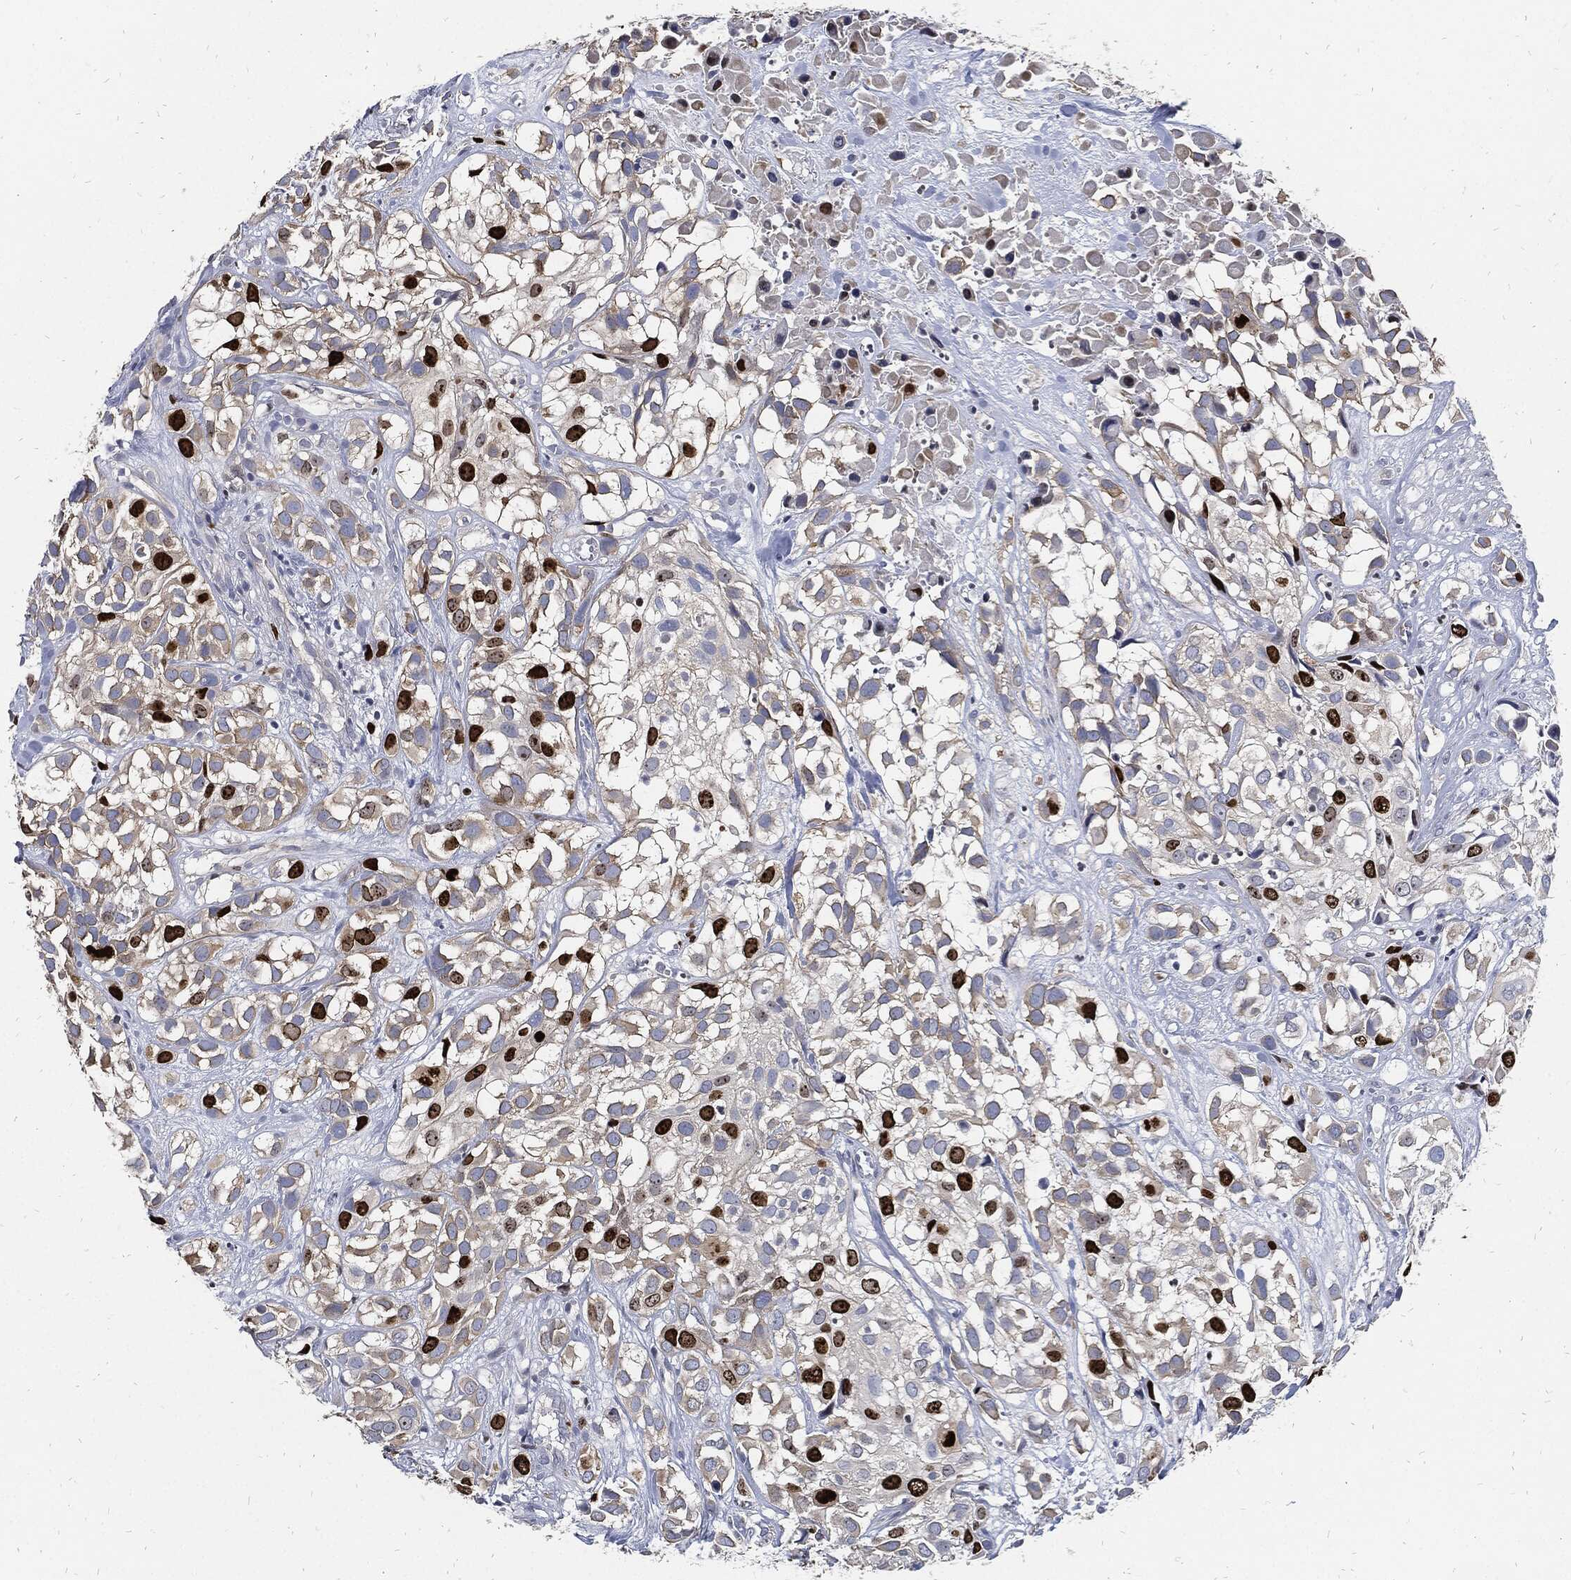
{"staining": {"intensity": "strong", "quantity": "<25%", "location": "nuclear"}, "tissue": "urothelial cancer", "cell_type": "Tumor cells", "image_type": "cancer", "snomed": [{"axis": "morphology", "description": "Urothelial carcinoma, High grade"}, {"axis": "topography", "description": "Urinary bladder"}], "caption": "This image exhibits immunohistochemistry (IHC) staining of human urothelial cancer, with medium strong nuclear expression in about <25% of tumor cells.", "gene": "MKI67", "patient": {"sex": "male", "age": 56}}